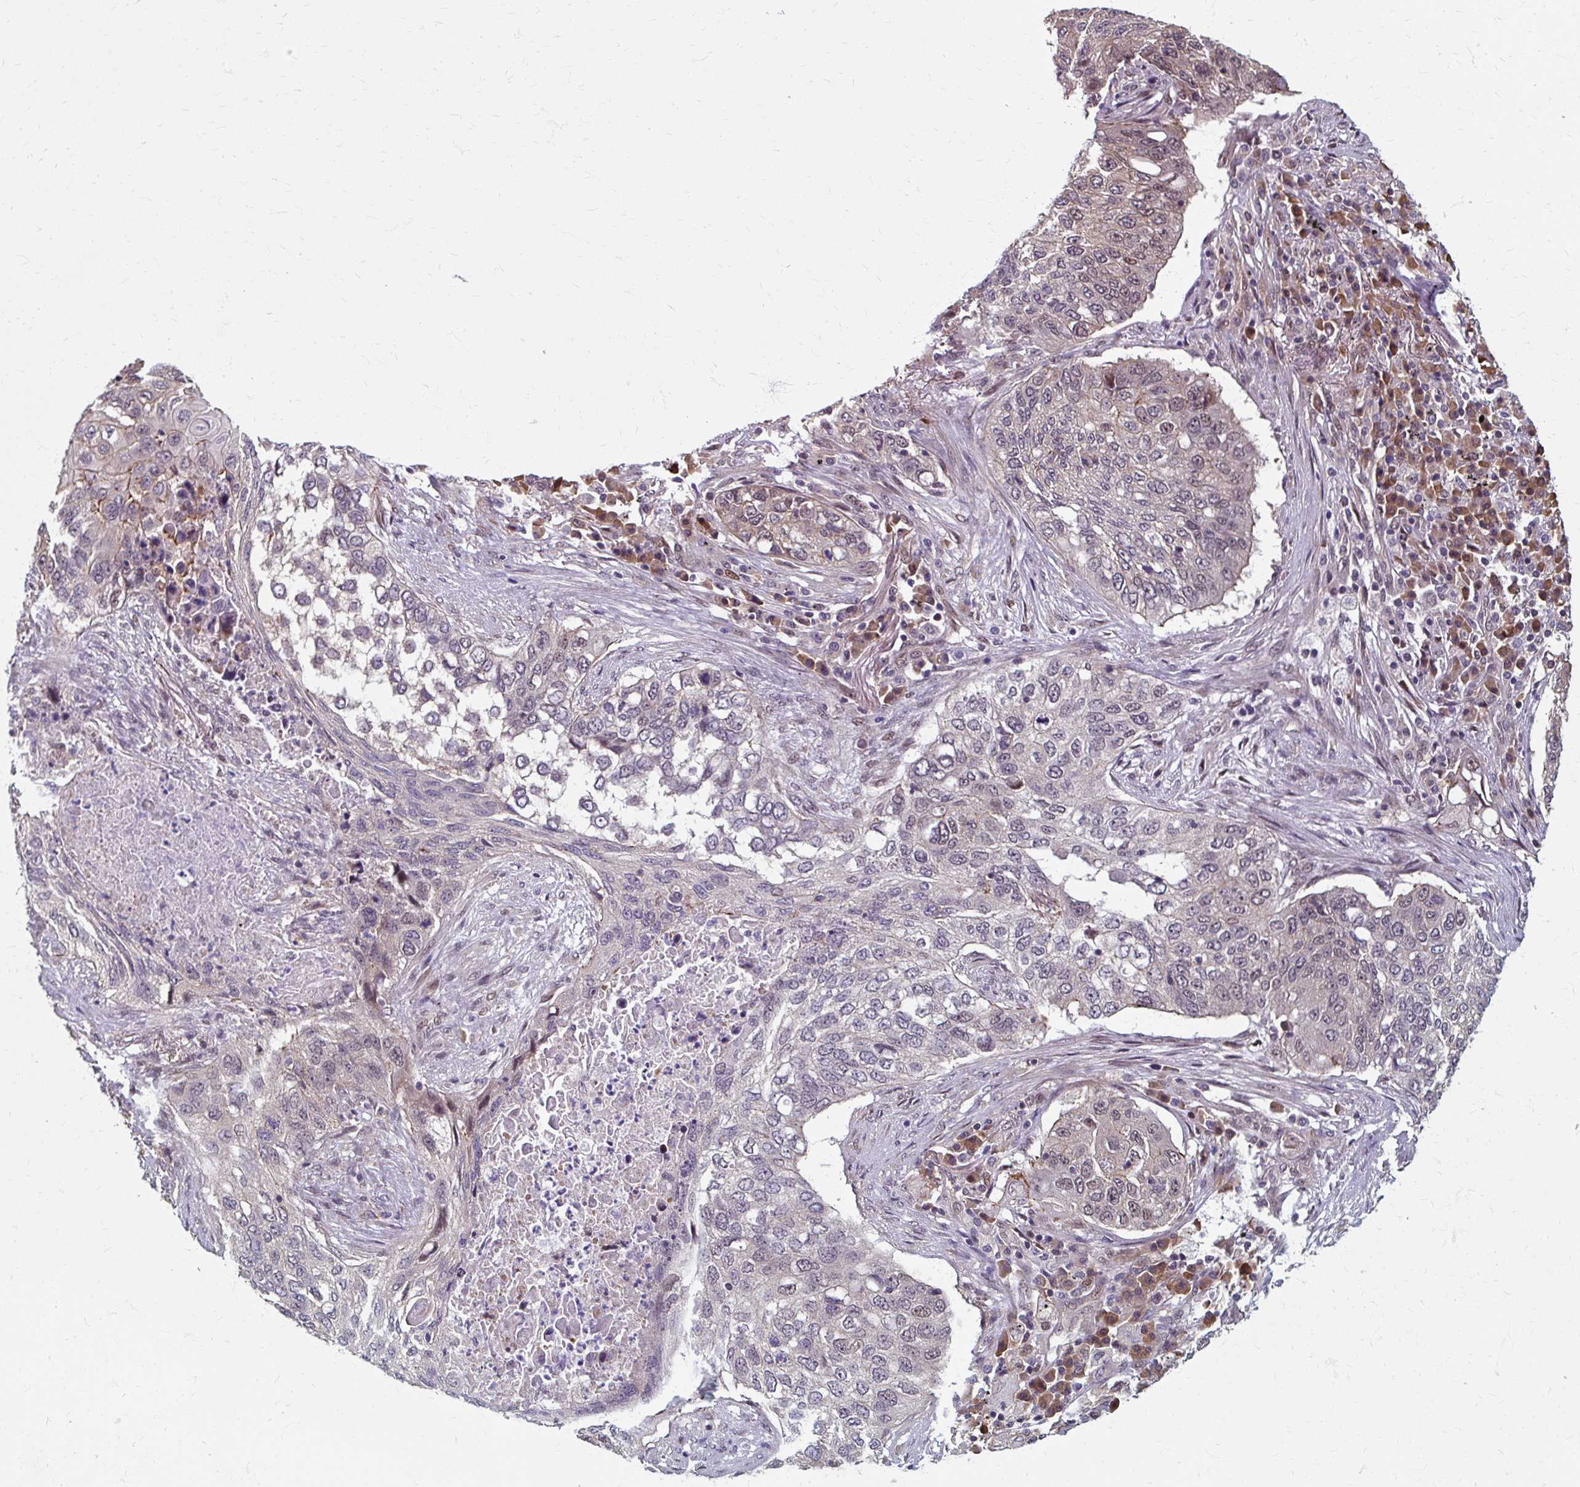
{"staining": {"intensity": "weak", "quantity": "<25%", "location": "nuclear"}, "tissue": "lung cancer", "cell_type": "Tumor cells", "image_type": "cancer", "snomed": [{"axis": "morphology", "description": "Squamous cell carcinoma, NOS"}, {"axis": "topography", "description": "Lung"}], "caption": "An image of lung cancer stained for a protein shows no brown staining in tumor cells.", "gene": "ZNF555", "patient": {"sex": "female", "age": 63}}